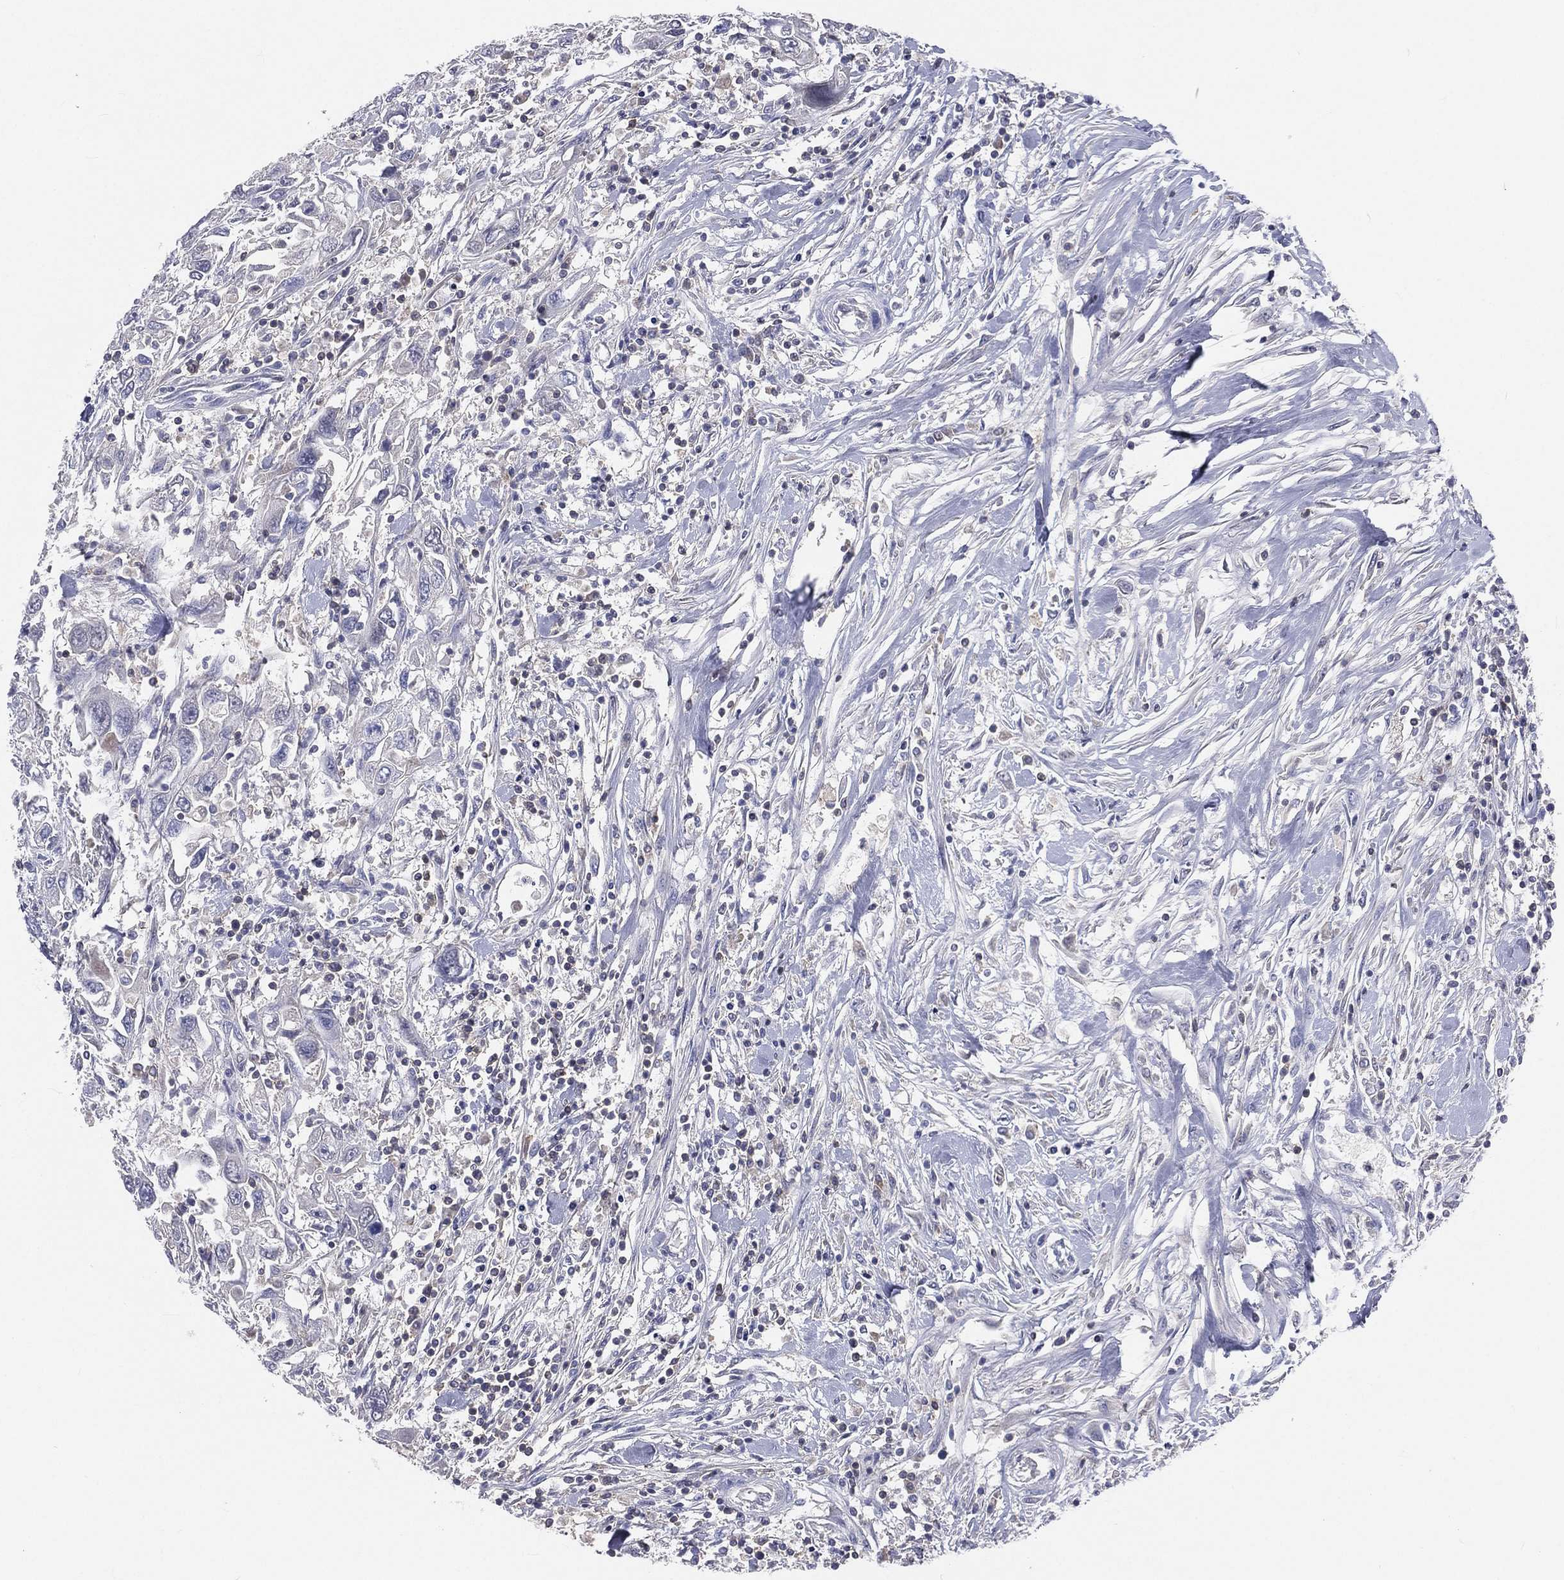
{"staining": {"intensity": "negative", "quantity": "none", "location": "none"}, "tissue": "urothelial cancer", "cell_type": "Tumor cells", "image_type": "cancer", "snomed": [{"axis": "morphology", "description": "Urothelial carcinoma, High grade"}, {"axis": "topography", "description": "Urinary bladder"}], "caption": "Image shows no significant protein expression in tumor cells of high-grade urothelial carcinoma. Brightfield microscopy of IHC stained with DAB (3,3'-diaminobenzidine) (brown) and hematoxylin (blue), captured at high magnification.", "gene": "CD3D", "patient": {"sex": "male", "age": 76}}